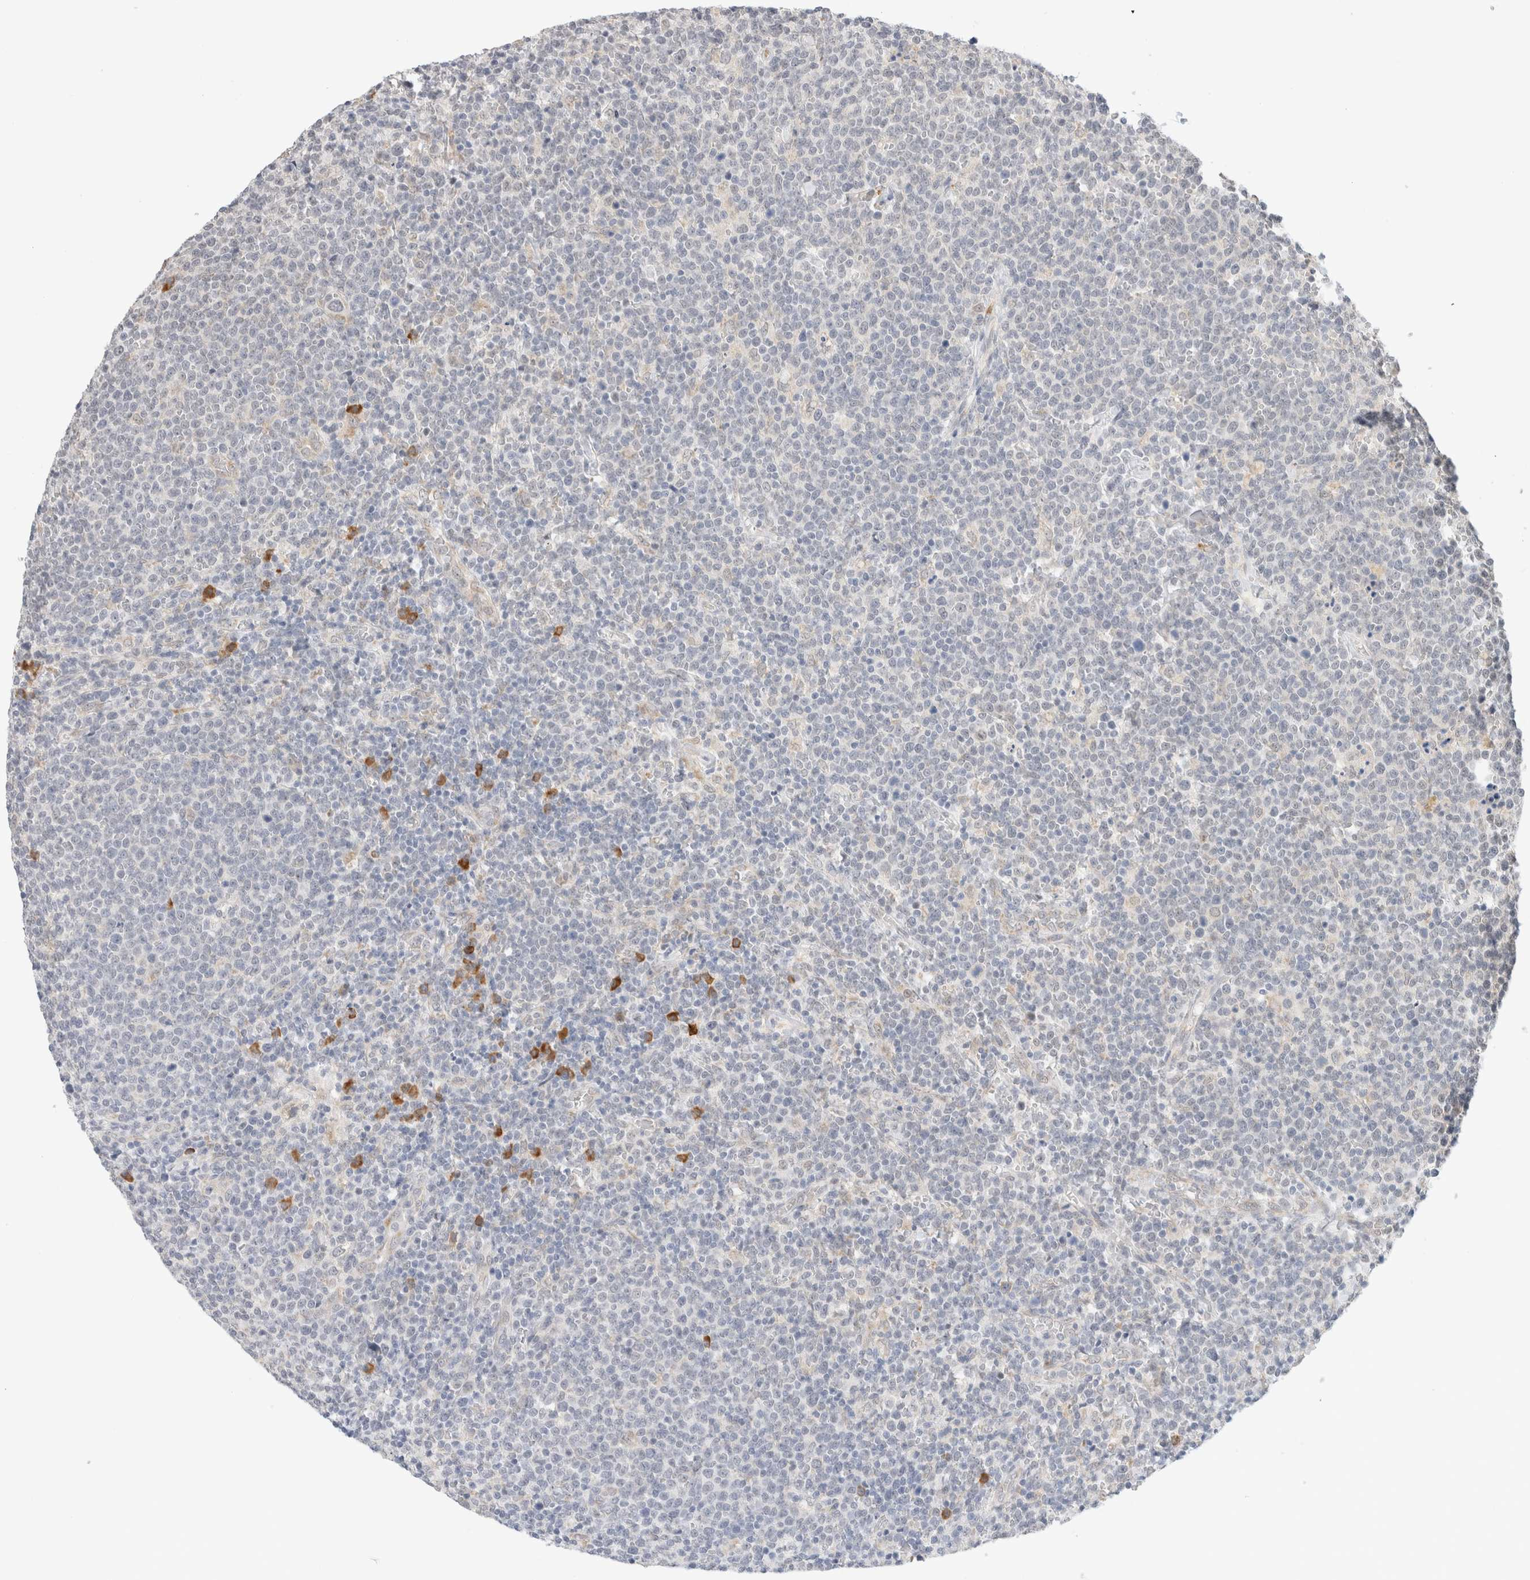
{"staining": {"intensity": "negative", "quantity": "none", "location": "none"}, "tissue": "lymphoma", "cell_type": "Tumor cells", "image_type": "cancer", "snomed": [{"axis": "morphology", "description": "Malignant lymphoma, non-Hodgkin's type, High grade"}, {"axis": "topography", "description": "Lymph node"}], "caption": "This is an immunohistochemistry micrograph of human lymphoma. There is no positivity in tumor cells.", "gene": "HDLBP", "patient": {"sex": "male", "age": 61}}